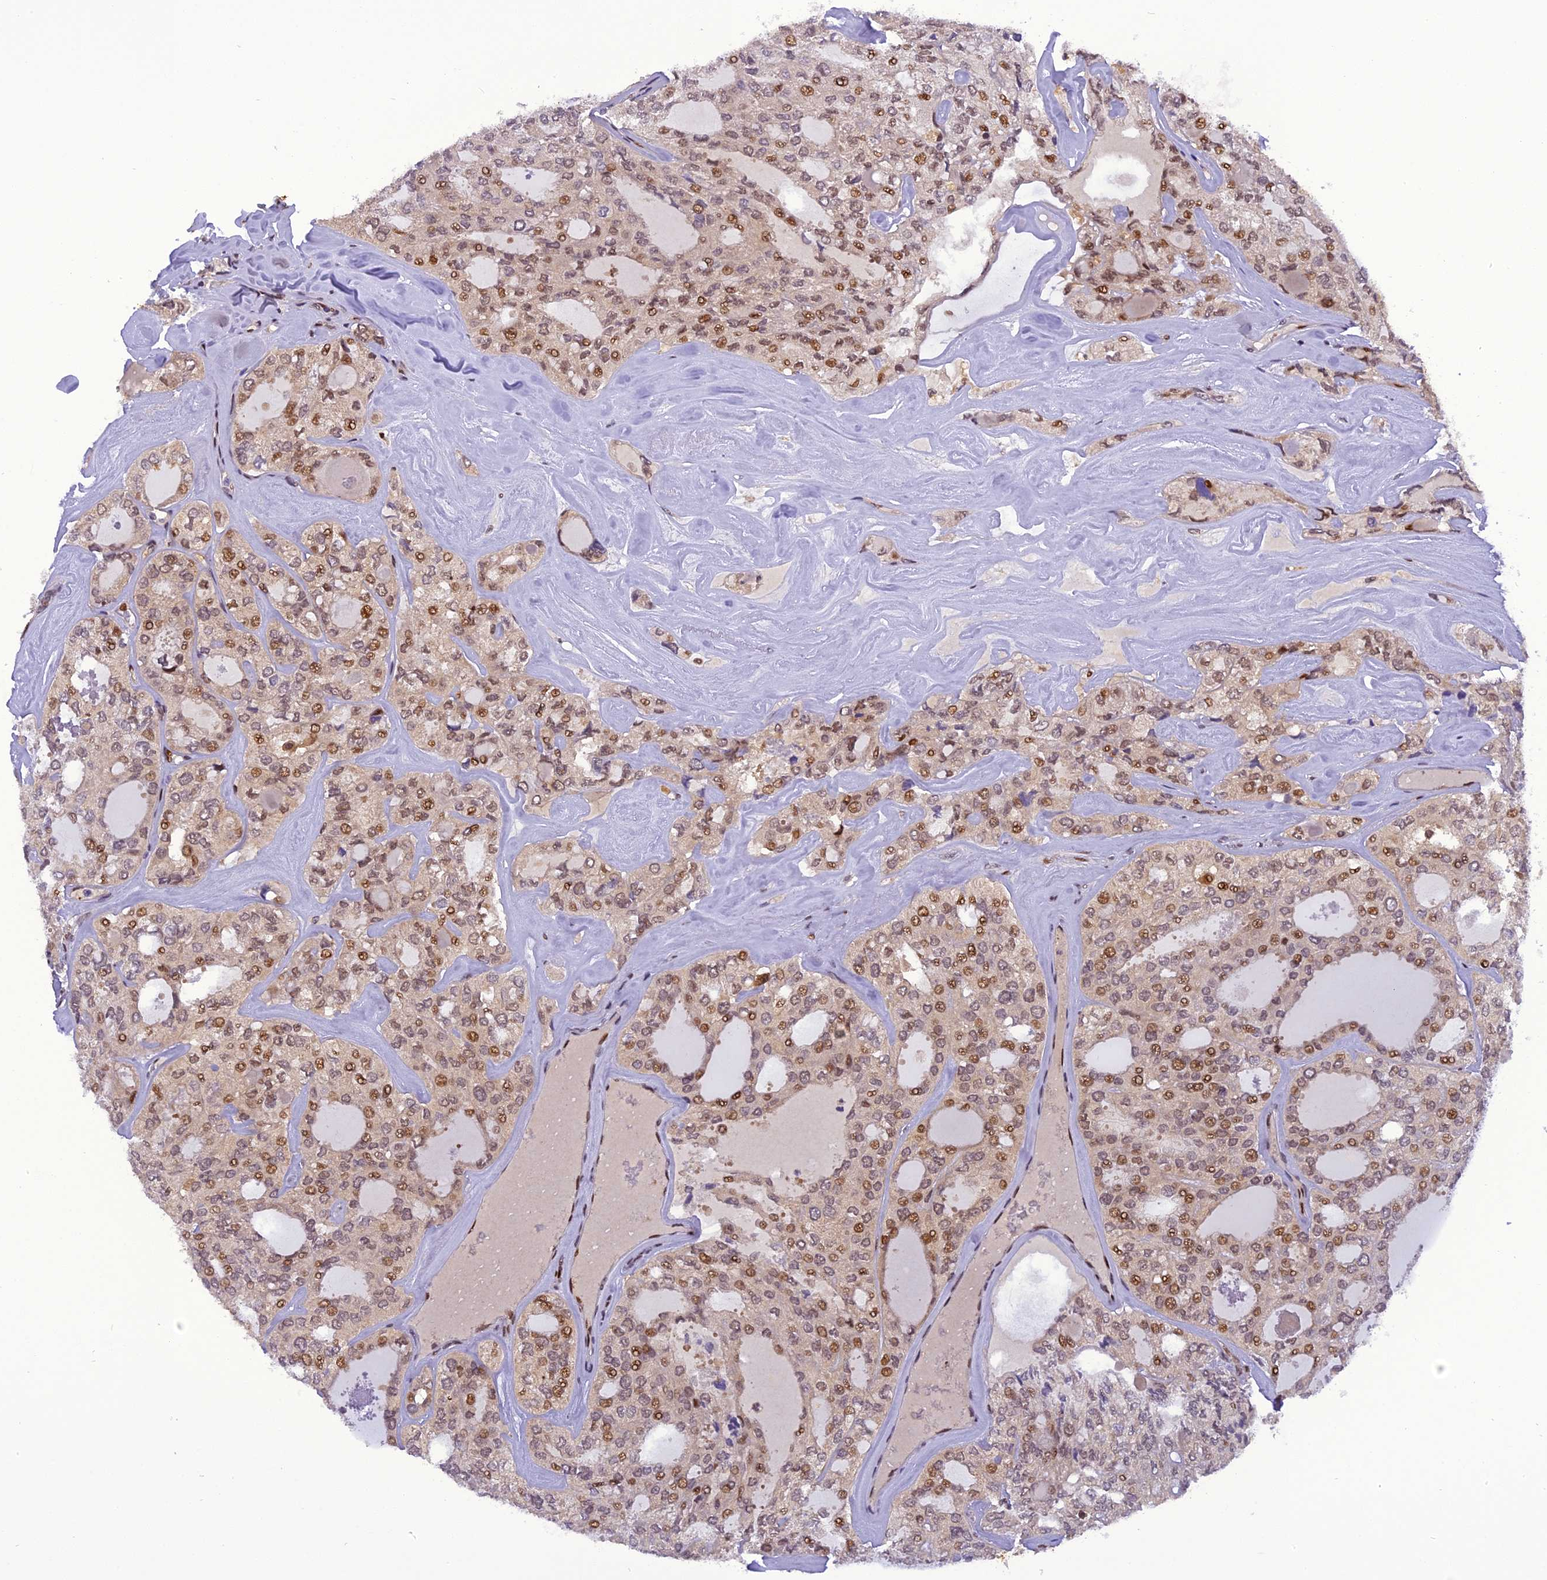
{"staining": {"intensity": "moderate", "quantity": "25%-75%", "location": "nuclear"}, "tissue": "thyroid cancer", "cell_type": "Tumor cells", "image_type": "cancer", "snomed": [{"axis": "morphology", "description": "Follicular adenoma carcinoma, NOS"}, {"axis": "topography", "description": "Thyroid gland"}], "caption": "The immunohistochemical stain highlights moderate nuclear expression in tumor cells of thyroid follicular adenoma carcinoma tissue.", "gene": "RABGGTA", "patient": {"sex": "male", "age": 75}}